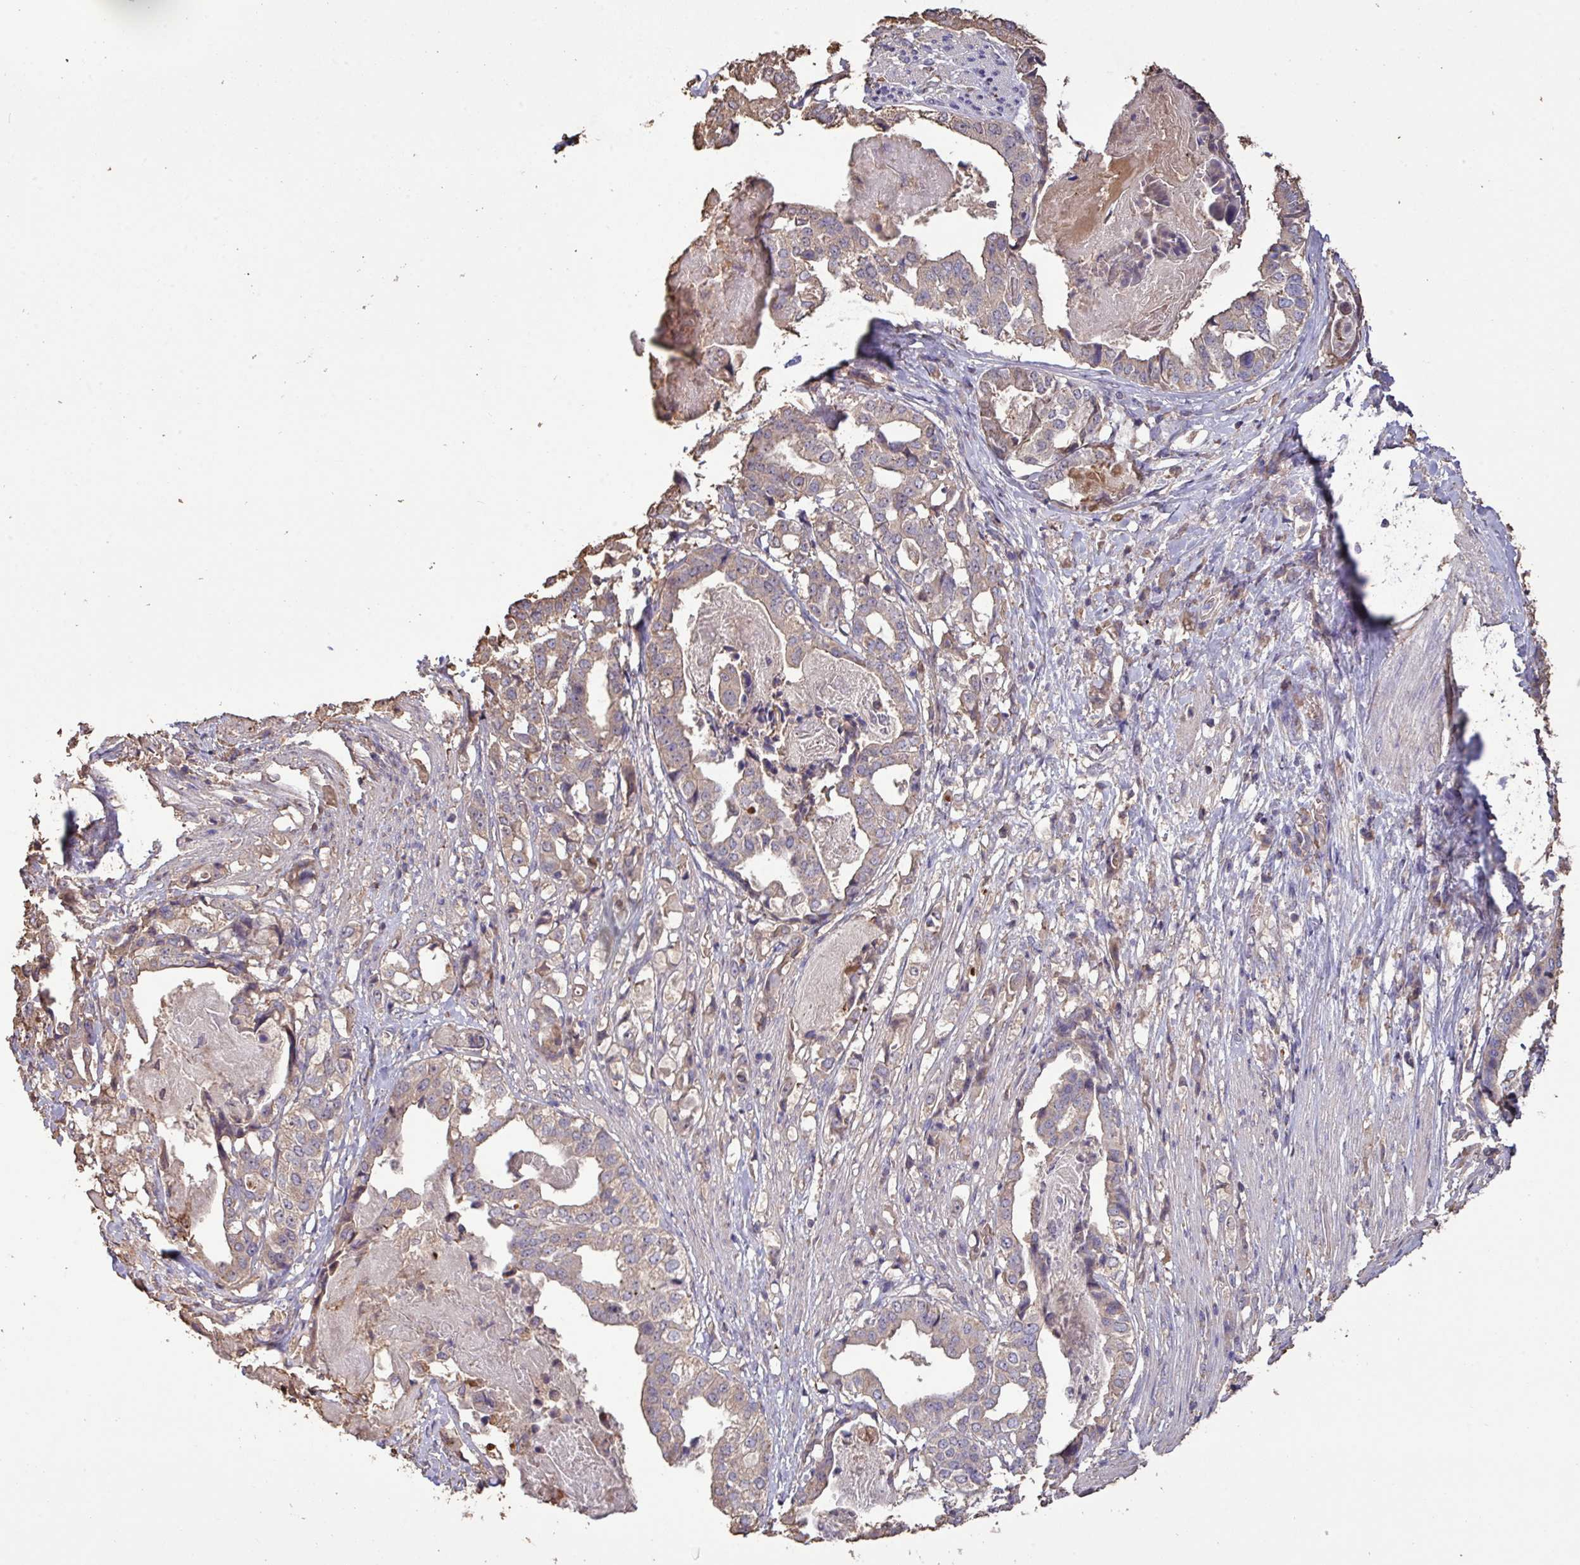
{"staining": {"intensity": "weak", "quantity": "<25%", "location": "cytoplasmic/membranous"}, "tissue": "stomach cancer", "cell_type": "Tumor cells", "image_type": "cancer", "snomed": [{"axis": "morphology", "description": "Adenocarcinoma, NOS"}, {"axis": "topography", "description": "Stomach"}], "caption": "Tumor cells are negative for brown protein staining in adenocarcinoma (stomach).", "gene": "CAMK2B", "patient": {"sex": "male", "age": 48}}